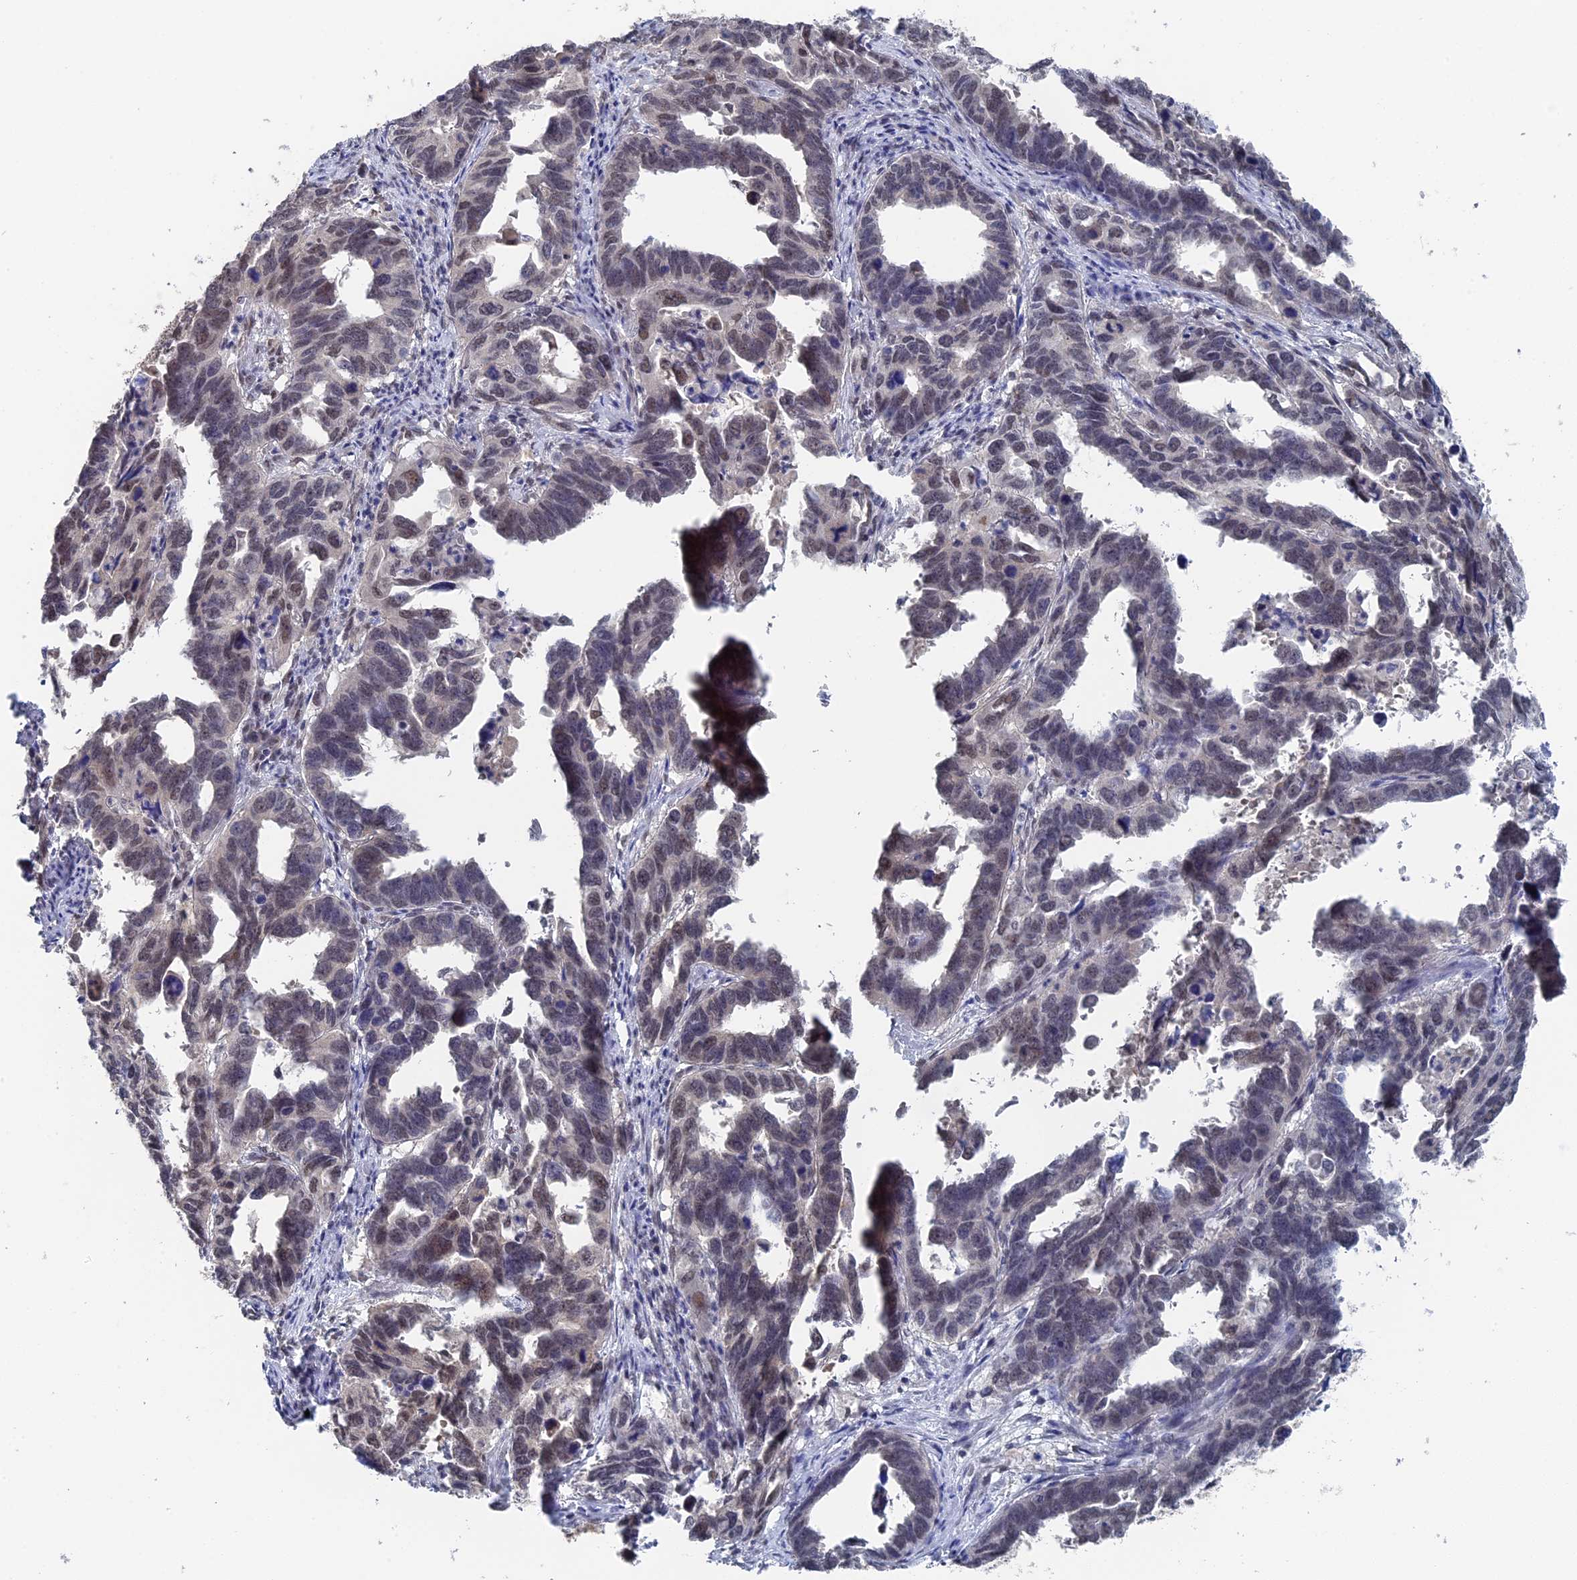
{"staining": {"intensity": "moderate", "quantity": "25%-75%", "location": "nuclear"}, "tissue": "endometrial cancer", "cell_type": "Tumor cells", "image_type": "cancer", "snomed": [{"axis": "morphology", "description": "Adenocarcinoma, NOS"}, {"axis": "topography", "description": "Endometrium"}], "caption": "Adenocarcinoma (endometrial) was stained to show a protein in brown. There is medium levels of moderate nuclear positivity in about 25%-75% of tumor cells. The staining was performed using DAB to visualize the protein expression in brown, while the nuclei were stained in blue with hematoxylin (Magnification: 20x).", "gene": "TSSC4", "patient": {"sex": "female", "age": 65}}